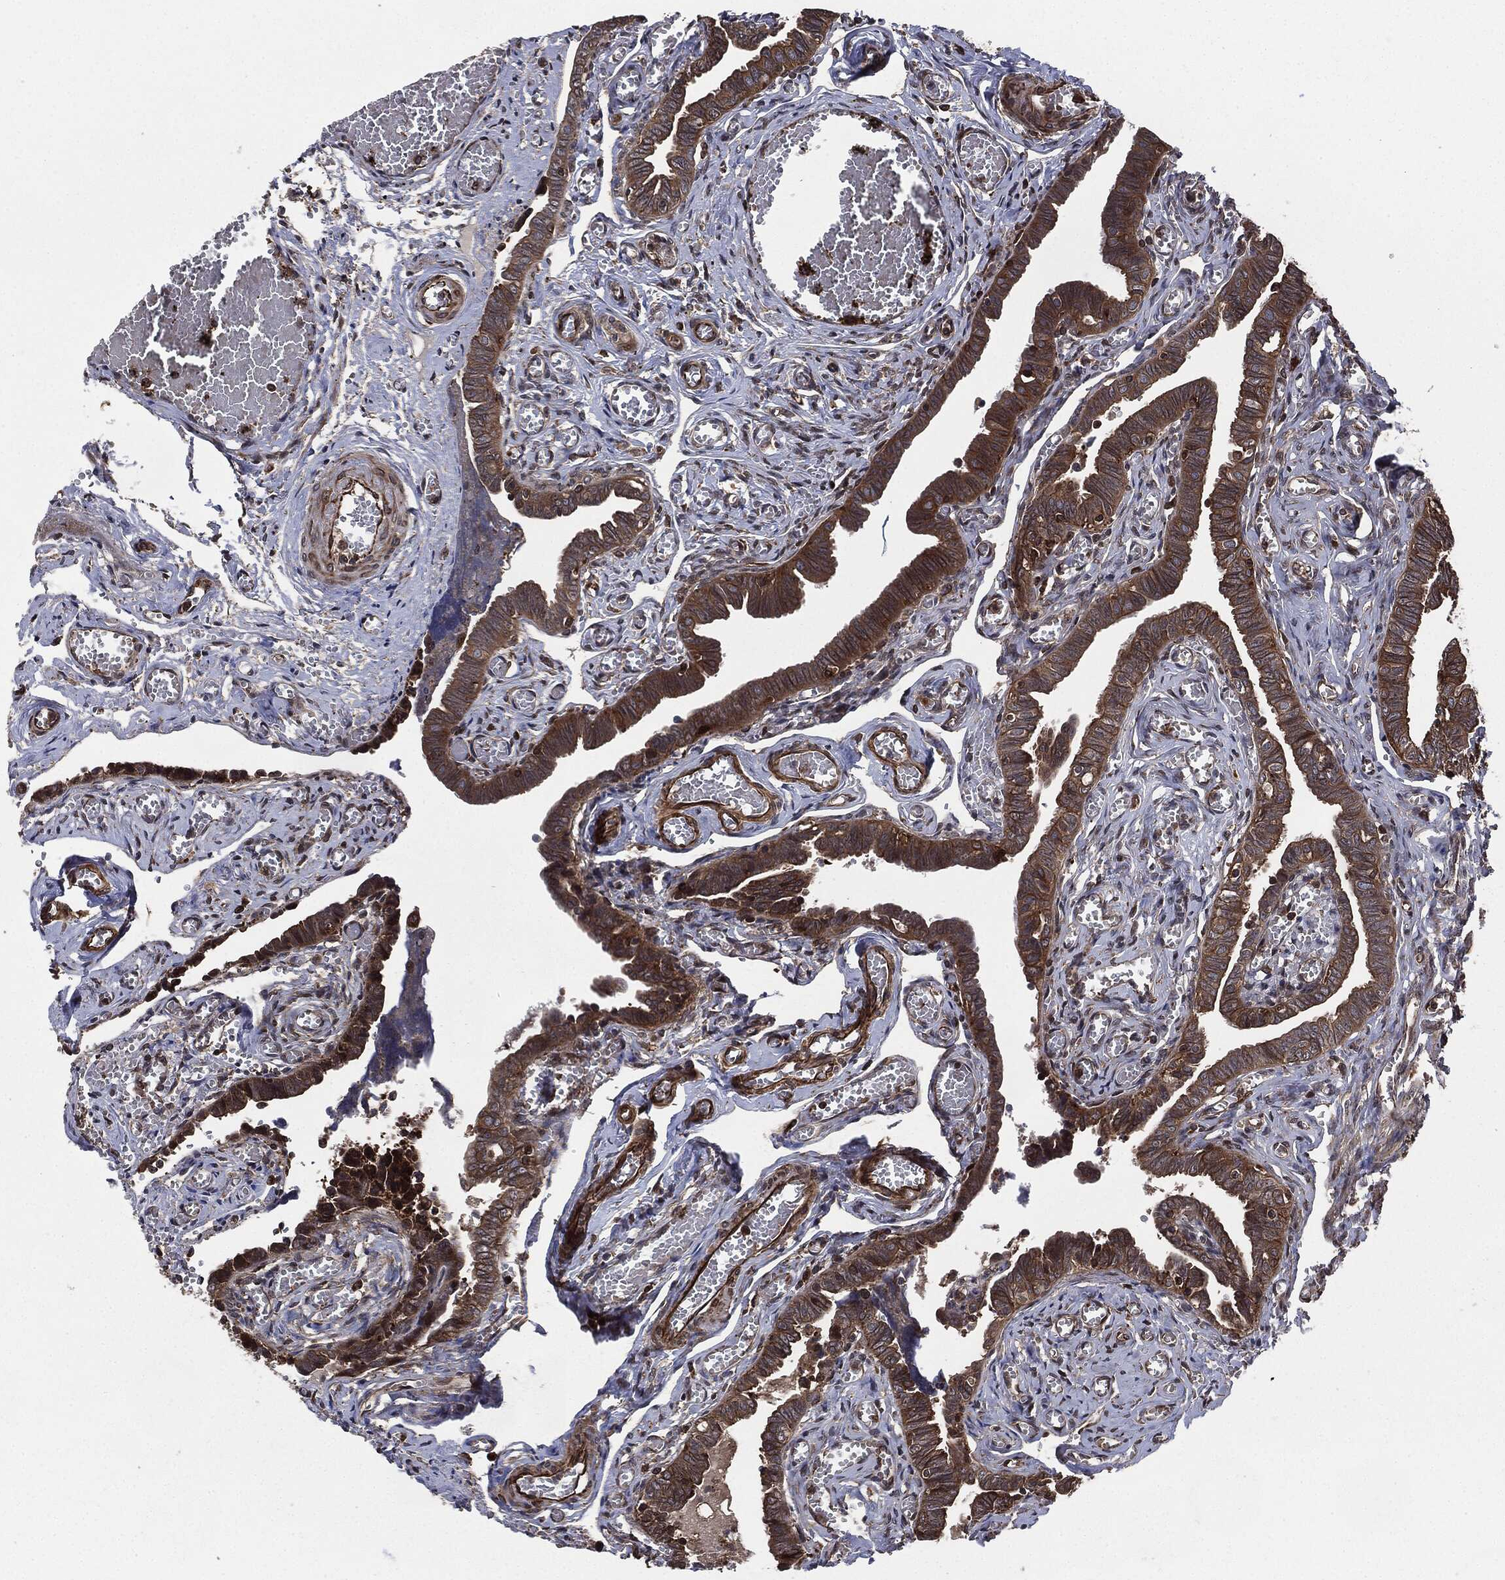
{"staining": {"intensity": "strong", "quantity": ">75%", "location": "cytoplasmic/membranous"}, "tissue": "fallopian tube", "cell_type": "Glandular cells", "image_type": "normal", "snomed": [{"axis": "morphology", "description": "Normal tissue, NOS"}, {"axis": "topography", "description": "Vascular tissue"}, {"axis": "topography", "description": "Fallopian tube"}], "caption": "This micrograph displays normal fallopian tube stained with immunohistochemistry (IHC) to label a protein in brown. The cytoplasmic/membranous of glandular cells show strong positivity for the protein. Nuclei are counter-stained blue.", "gene": "RAP1GDS1", "patient": {"sex": "female", "age": 67}}